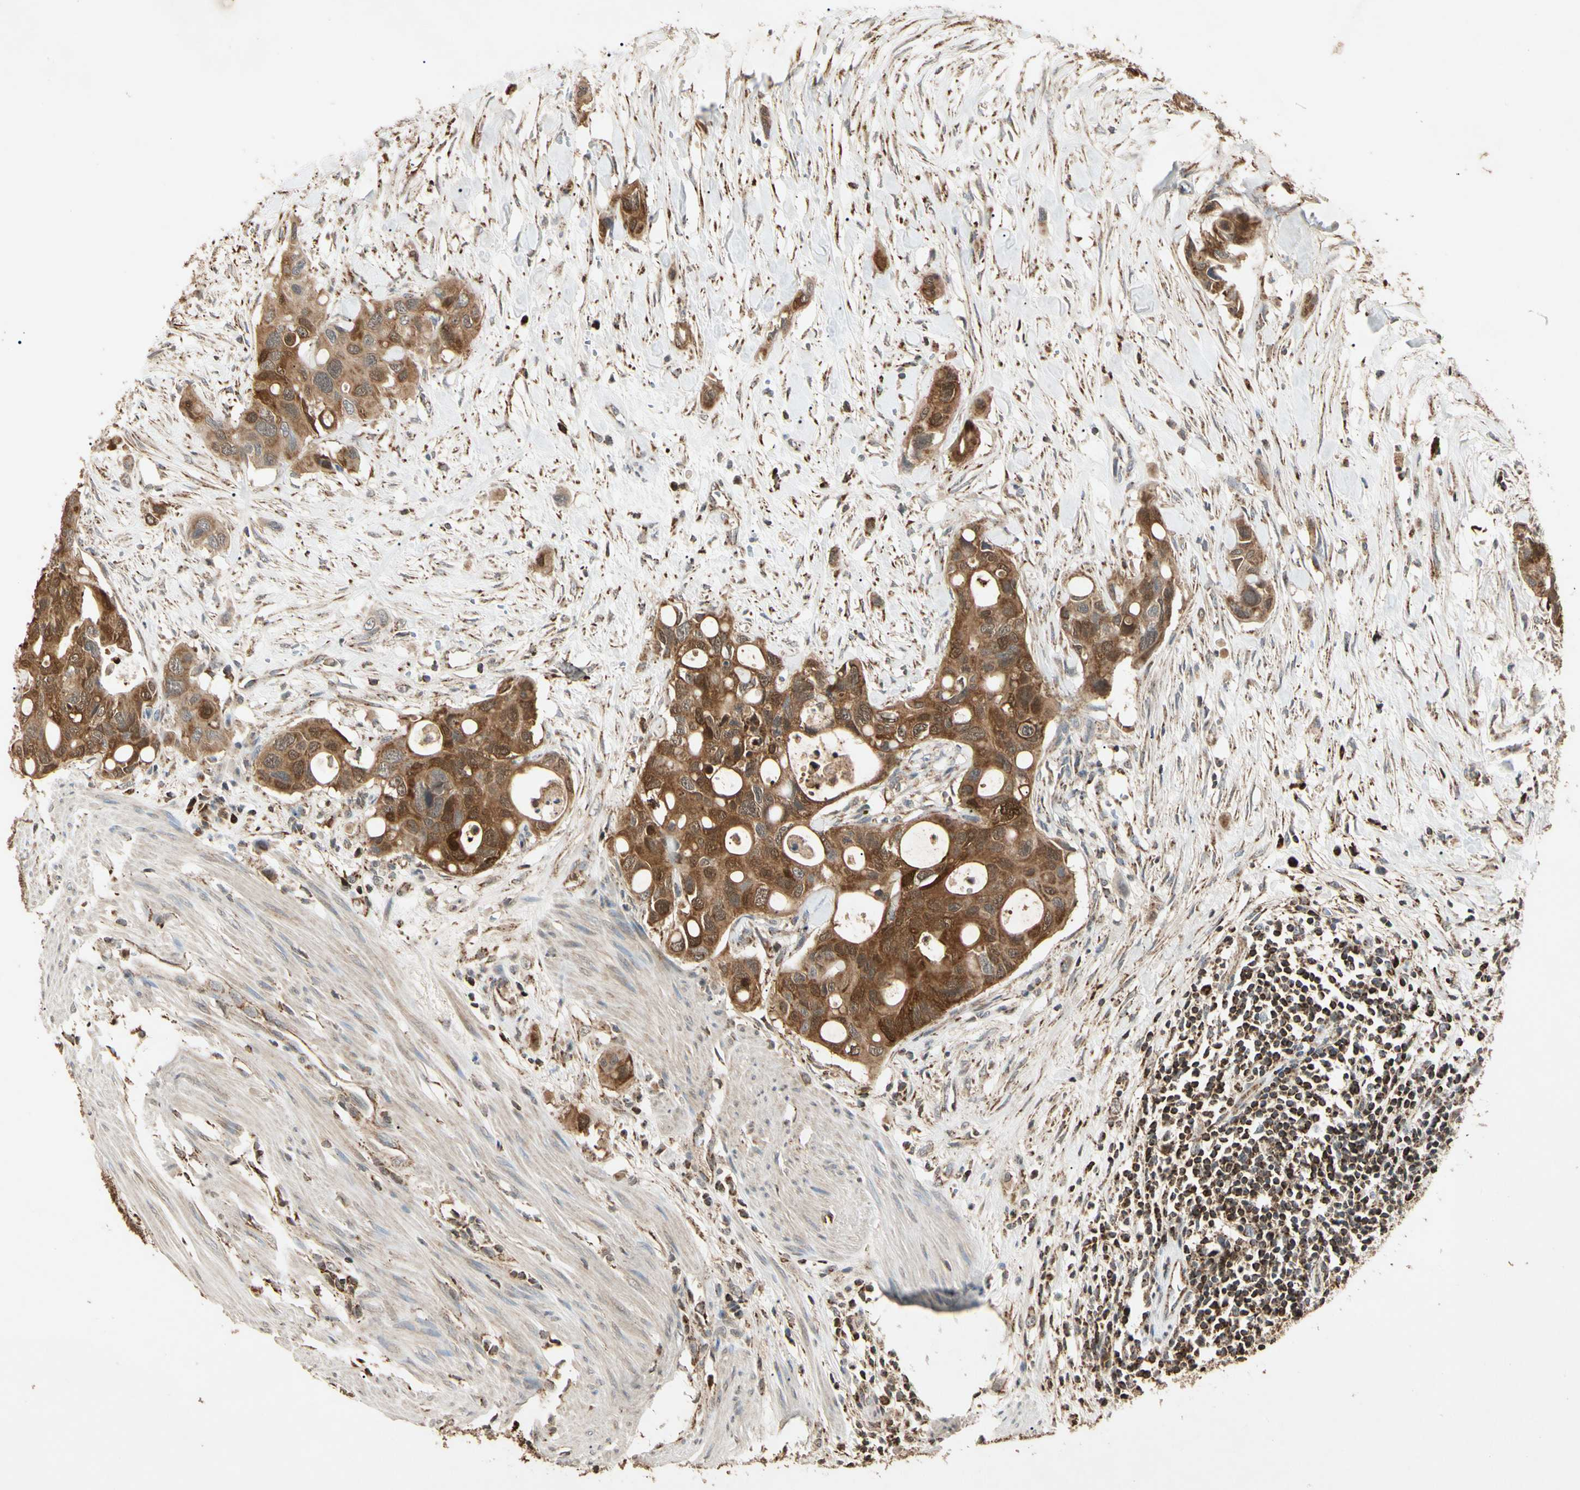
{"staining": {"intensity": "moderate", "quantity": ">75%", "location": "cytoplasmic/membranous"}, "tissue": "colorectal cancer", "cell_type": "Tumor cells", "image_type": "cancer", "snomed": [{"axis": "morphology", "description": "Adenocarcinoma, NOS"}, {"axis": "topography", "description": "Colon"}], "caption": "Immunohistochemistry (DAB) staining of colorectal cancer shows moderate cytoplasmic/membranous protein expression in approximately >75% of tumor cells.", "gene": "PRDX5", "patient": {"sex": "female", "age": 57}}